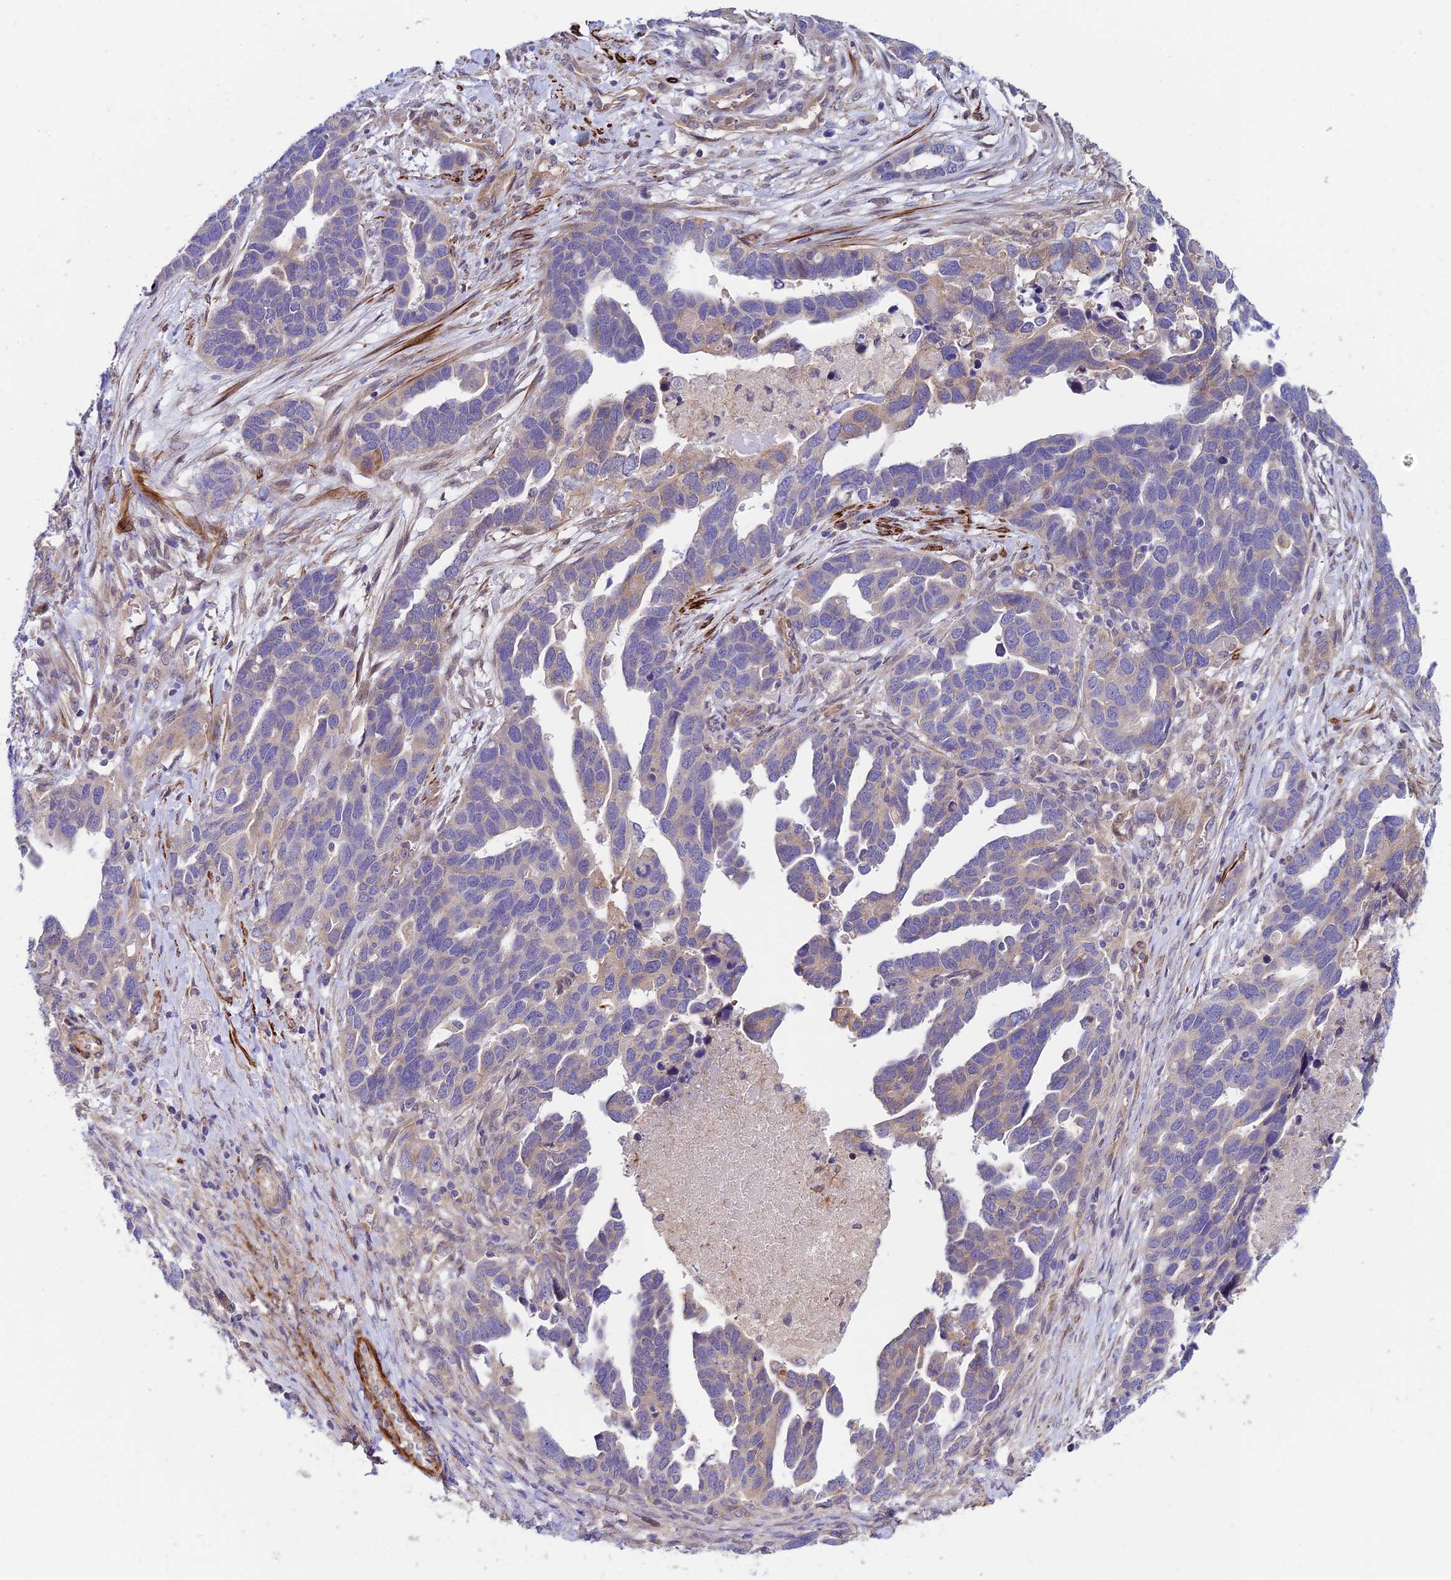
{"staining": {"intensity": "weak", "quantity": "<25%", "location": "cytoplasmic/membranous"}, "tissue": "ovarian cancer", "cell_type": "Tumor cells", "image_type": "cancer", "snomed": [{"axis": "morphology", "description": "Cystadenocarcinoma, serous, NOS"}, {"axis": "topography", "description": "Ovary"}], "caption": "Immunohistochemistry (IHC) image of neoplastic tissue: serous cystadenocarcinoma (ovarian) stained with DAB demonstrates no significant protein positivity in tumor cells.", "gene": "ANKRD50", "patient": {"sex": "female", "age": 54}}